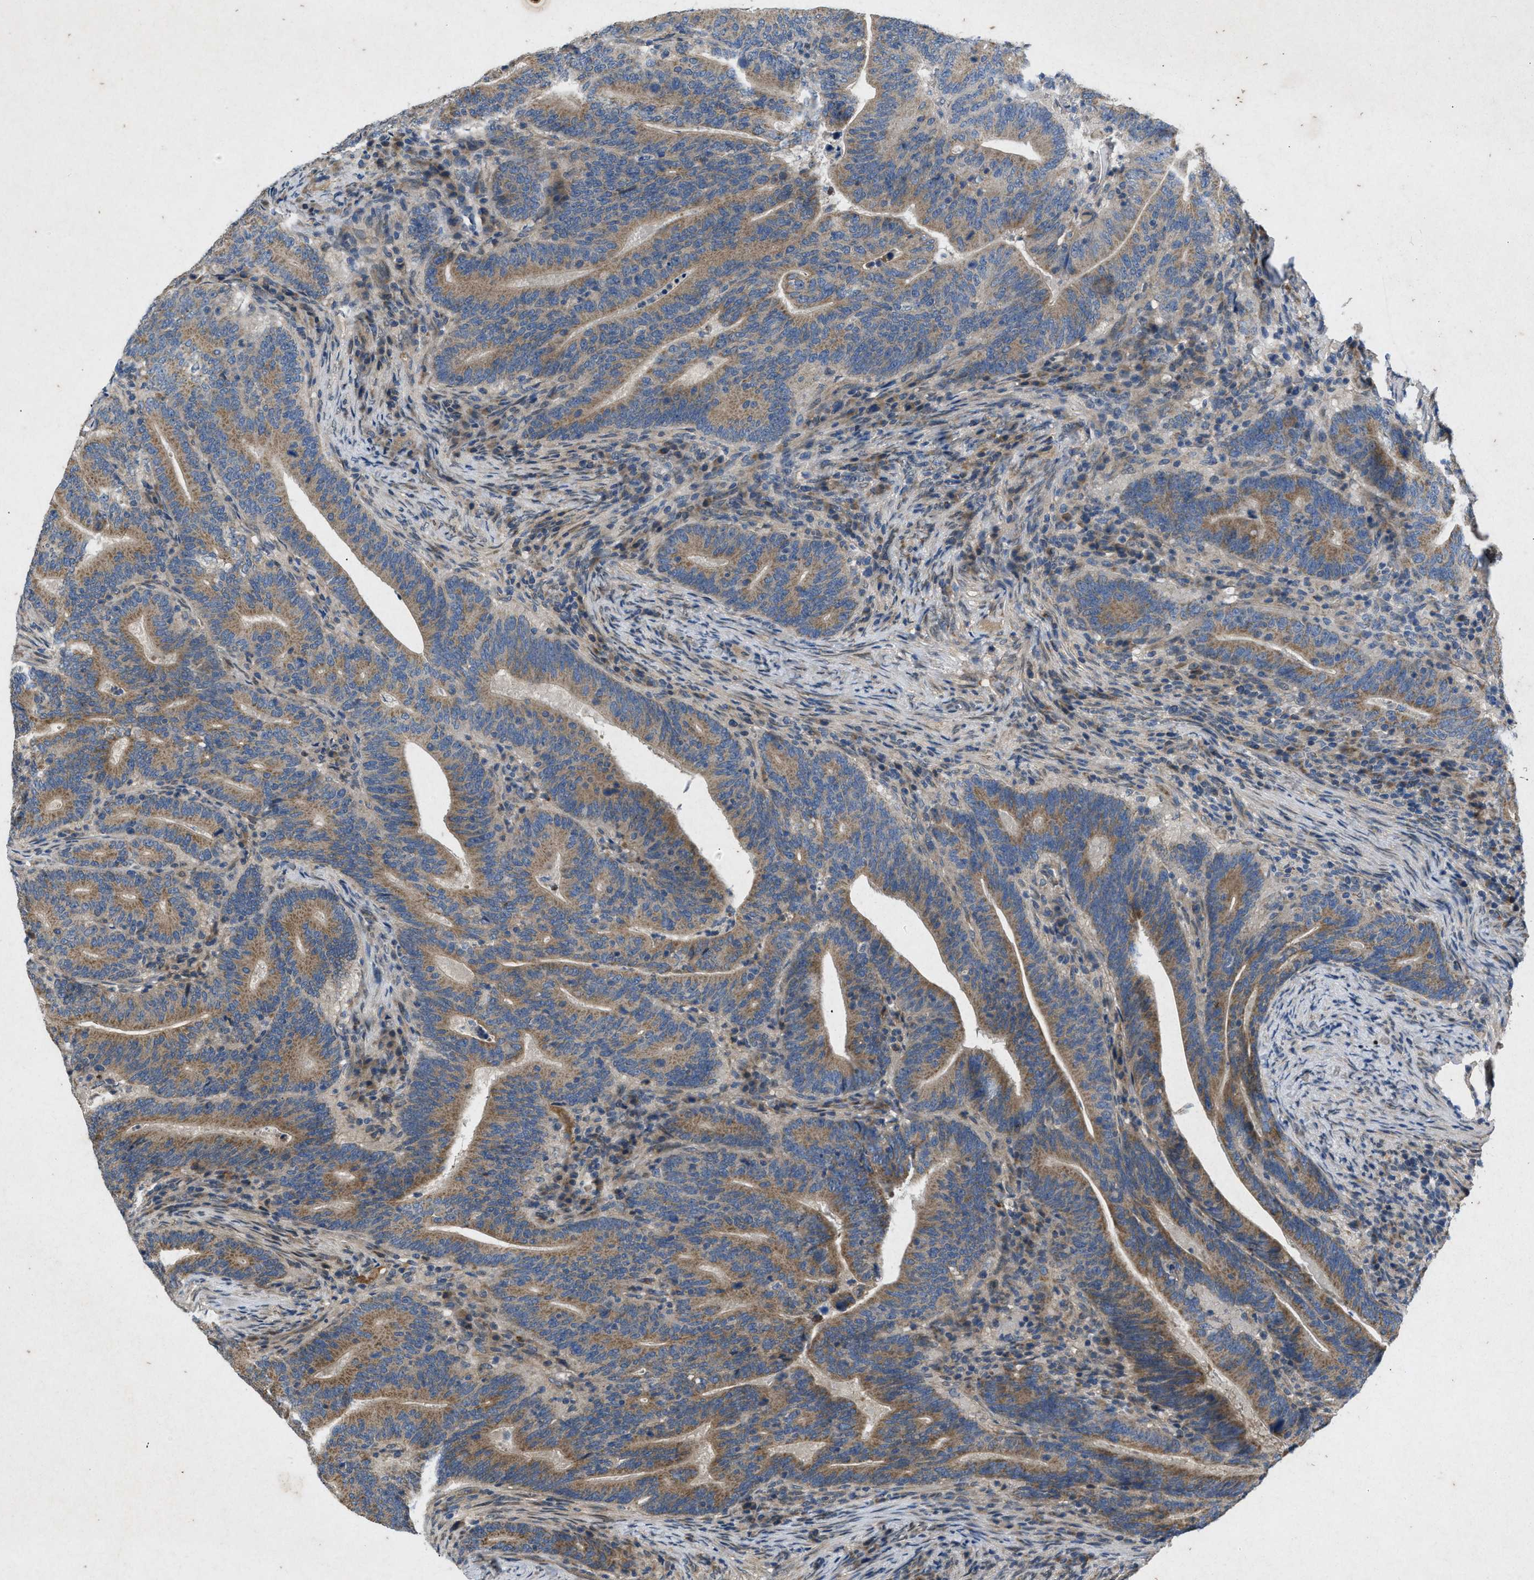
{"staining": {"intensity": "moderate", "quantity": ">75%", "location": "cytoplasmic/membranous"}, "tissue": "colorectal cancer", "cell_type": "Tumor cells", "image_type": "cancer", "snomed": [{"axis": "morphology", "description": "Adenocarcinoma, NOS"}, {"axis": "topography", "description": "Colon"}], "caption": "Immunohistochemical staining of adenocarcinoma (colorectal) demonstrates moderate cytoplasmic/membranous protein staining in about >75% of tumor cells. (DAB IHC with brightfield microscopy, high magnification).", "gene": "PRKG2", "patient": {"sex": "female", "age": 66}}